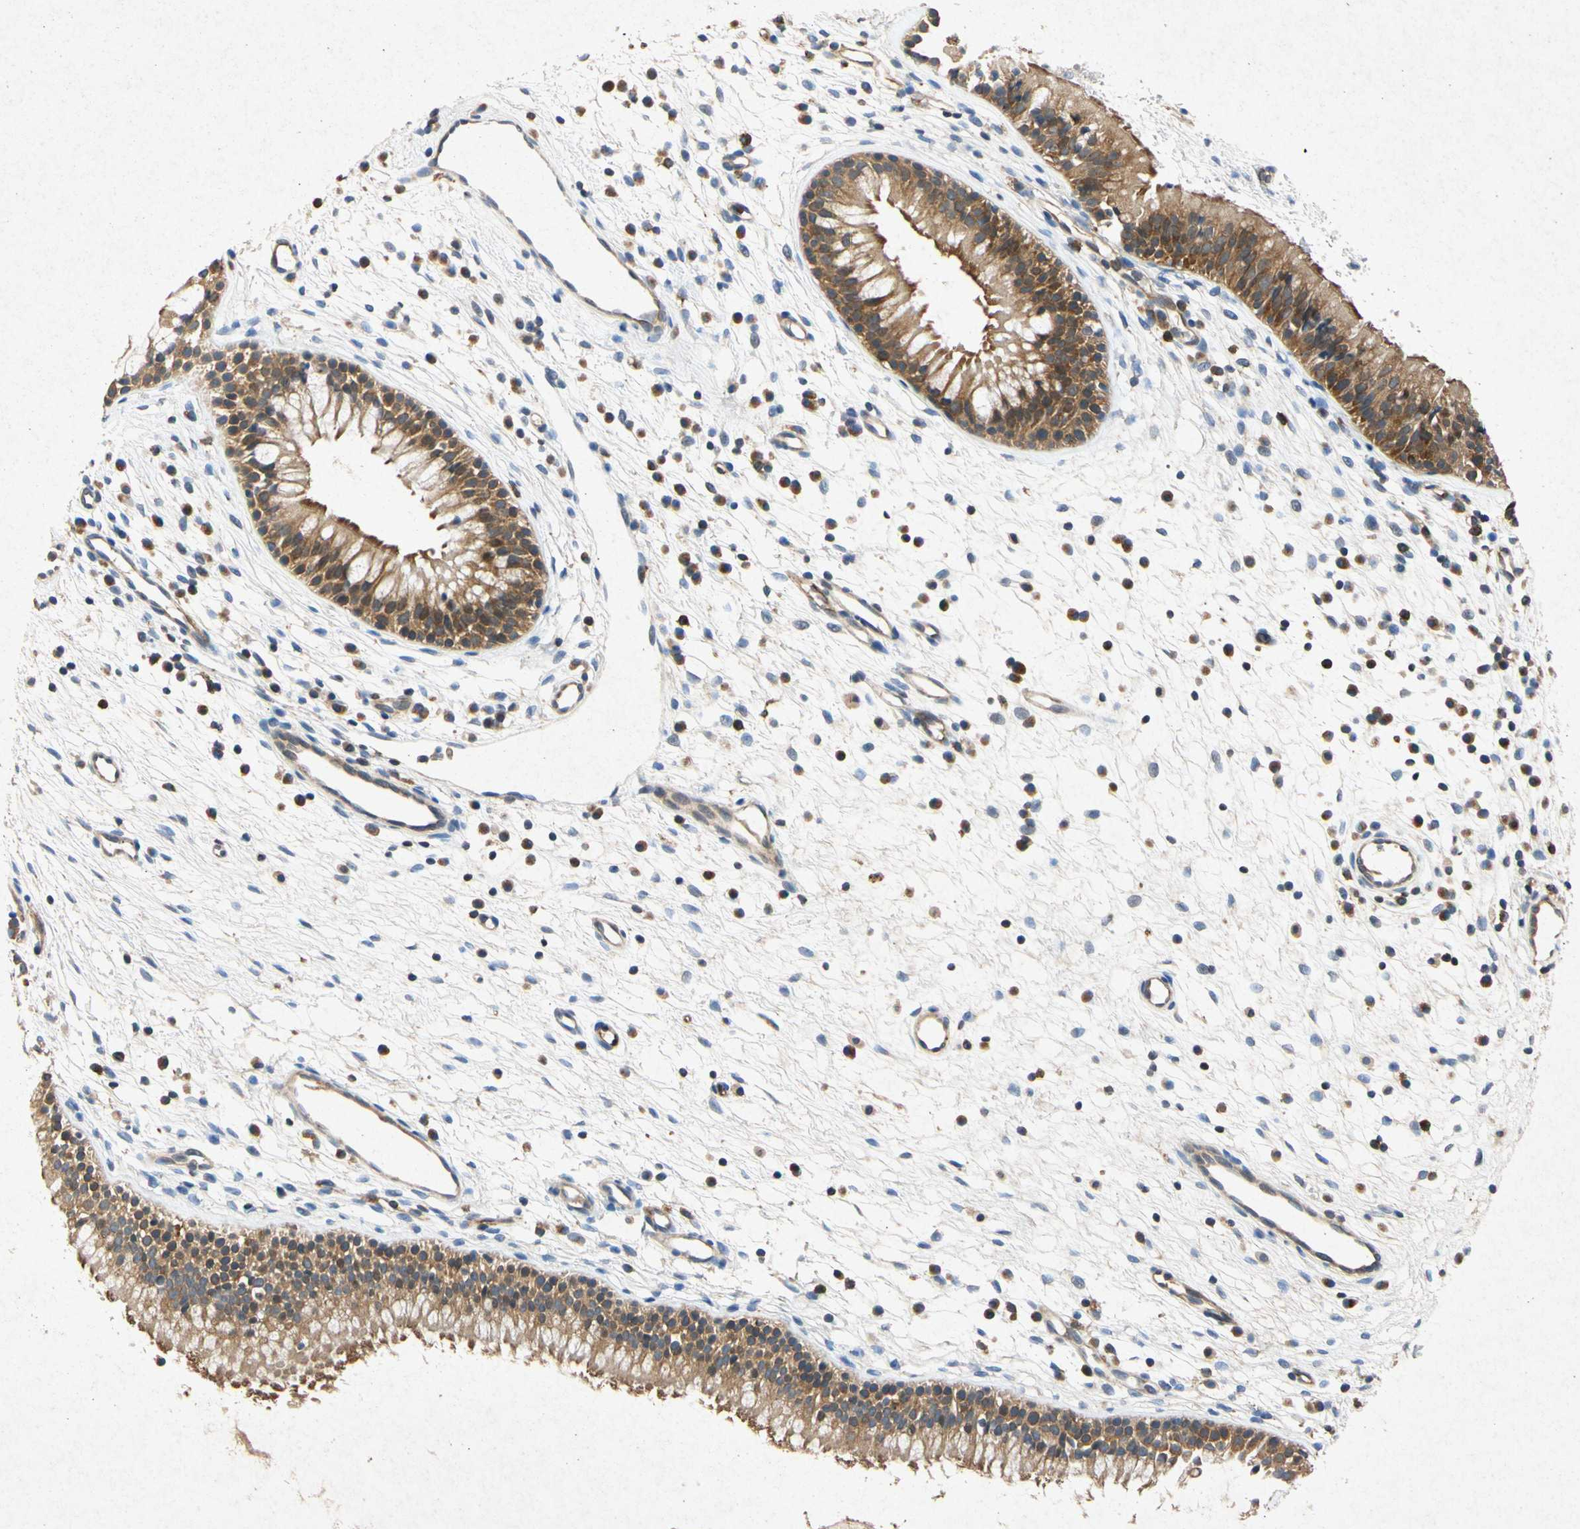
{"staining": {"intensity": "moderate", "quantity": ">75%", "location": "cytoplasmic/membranous"}, "tissue": "nasopharynx", "cell_type": "Respiratory epithelial cells", "image_type": "normal", "snomed": [{"axis": "morphology", "description": "Normal tissue, NOS"}, {"axis": "topography", "description": "Nasopharynx"}], "caption": "The immunohistochemical stain highlights moderate cytoplasmic/membranous staining in respiratory epithelial cells of benign nasopharynx. The staining was performed using DAB (3,3'-diaminobenzidine) to visualize the protein expression in brown, while the nuclei were stained in blue with hematoxylin (Magnification: 20x).", "gene": "RPS6KA1", "patient": {"sex": "male", "age": 21}}